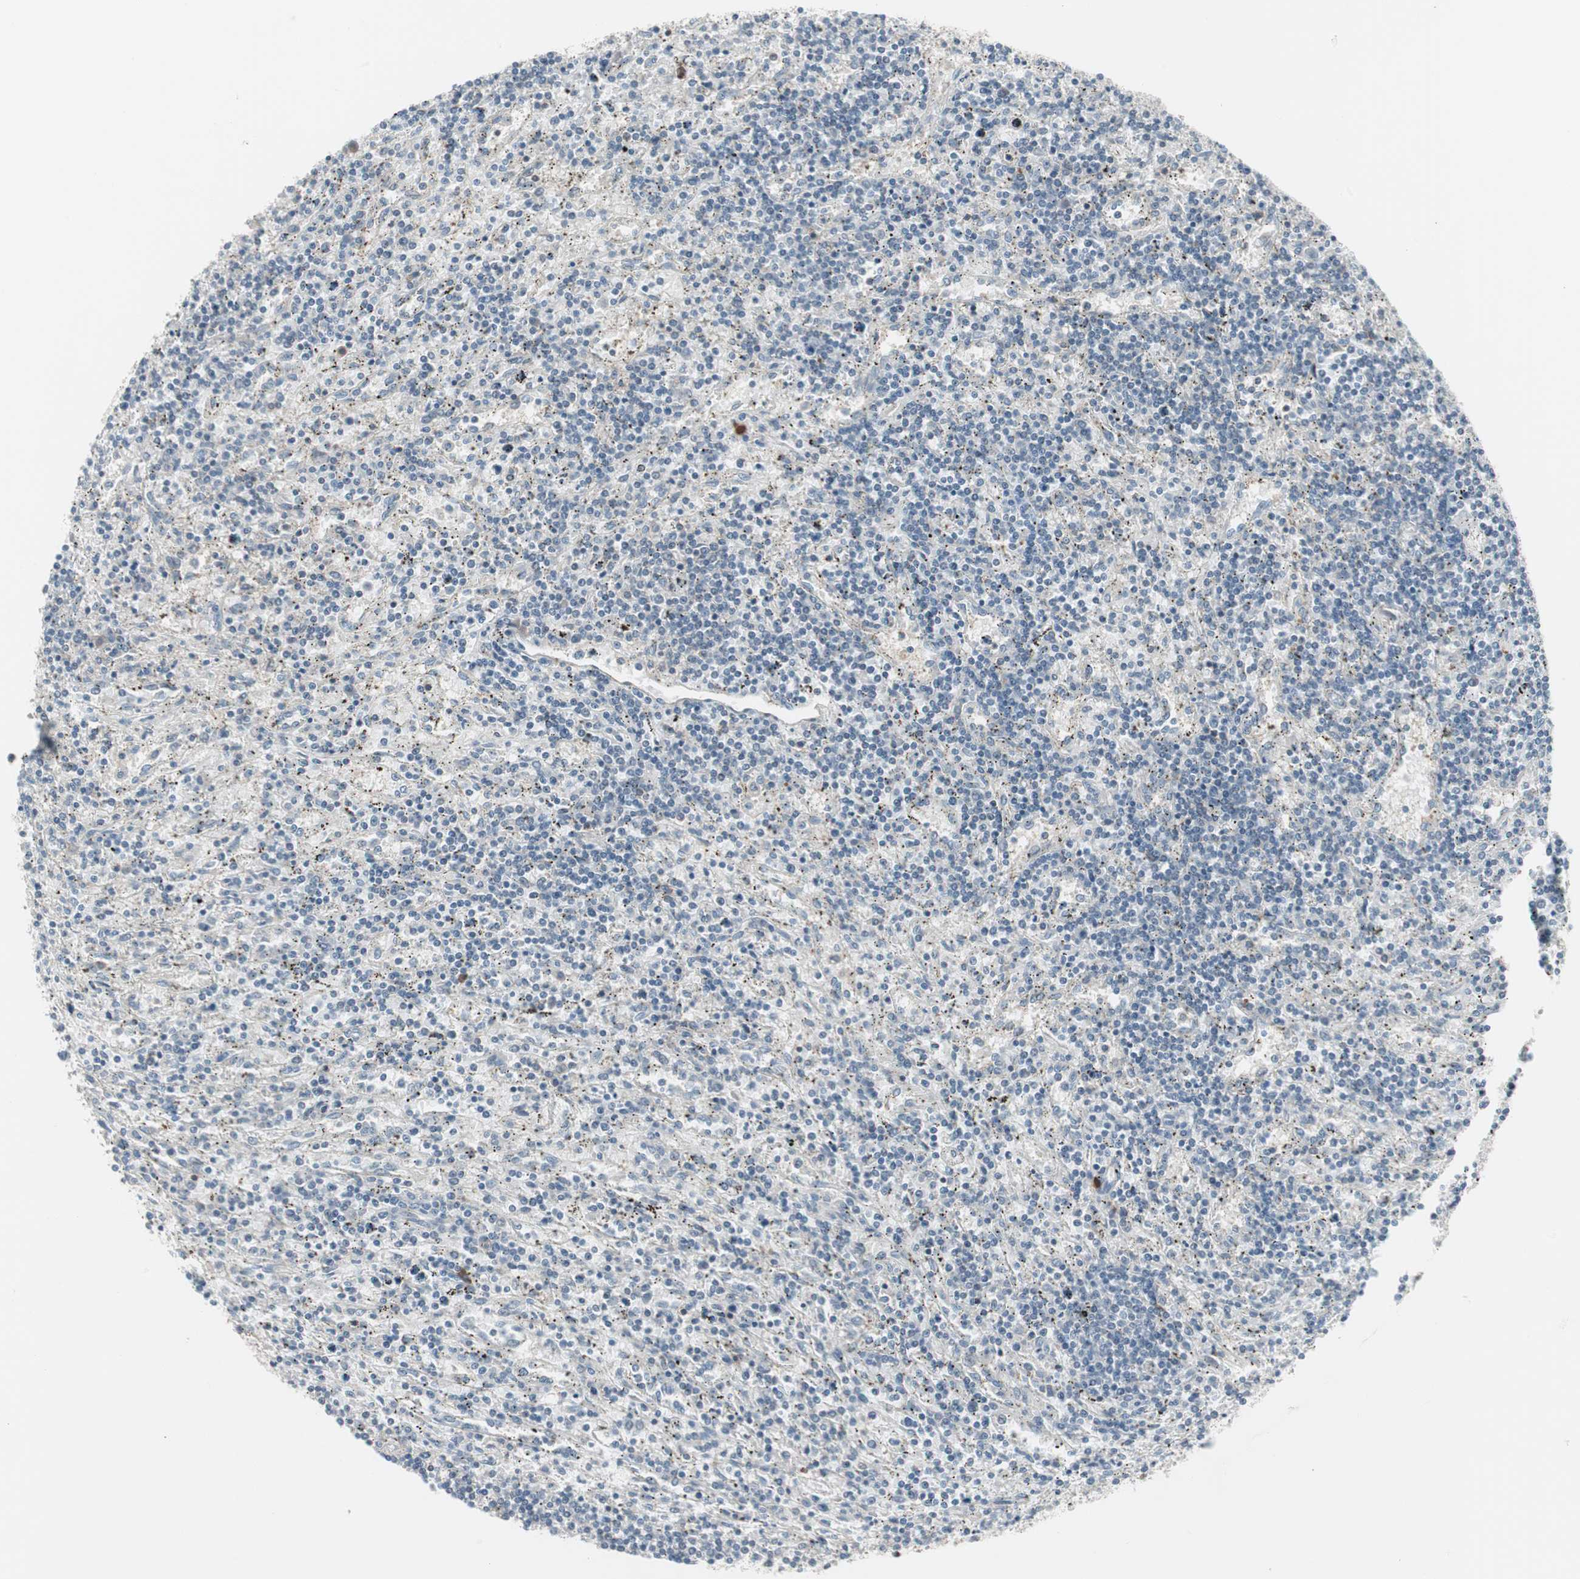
{"staining": {"intensity": "negative", "quantity": "none", "location": "none"}, "tissue": "lymphoma", "cell_type": "Tumor cells", "image_type": "cancer", "snomed": [{"axis": "morphology", "description": "Malignant lymphoma, non-Hodgkin's type, Low grade"}, {"axis": "topography", "description": "Spleen"}], "caption": "Malignant lymphoma, non-Hodgkin's type (low-grade) stained for a protein using immunohistochemistry (IHC) demonstrates no positivity tumor cells.", "gene": "ZSCAN32", "patient": {"sex": "male", "age": 76}}